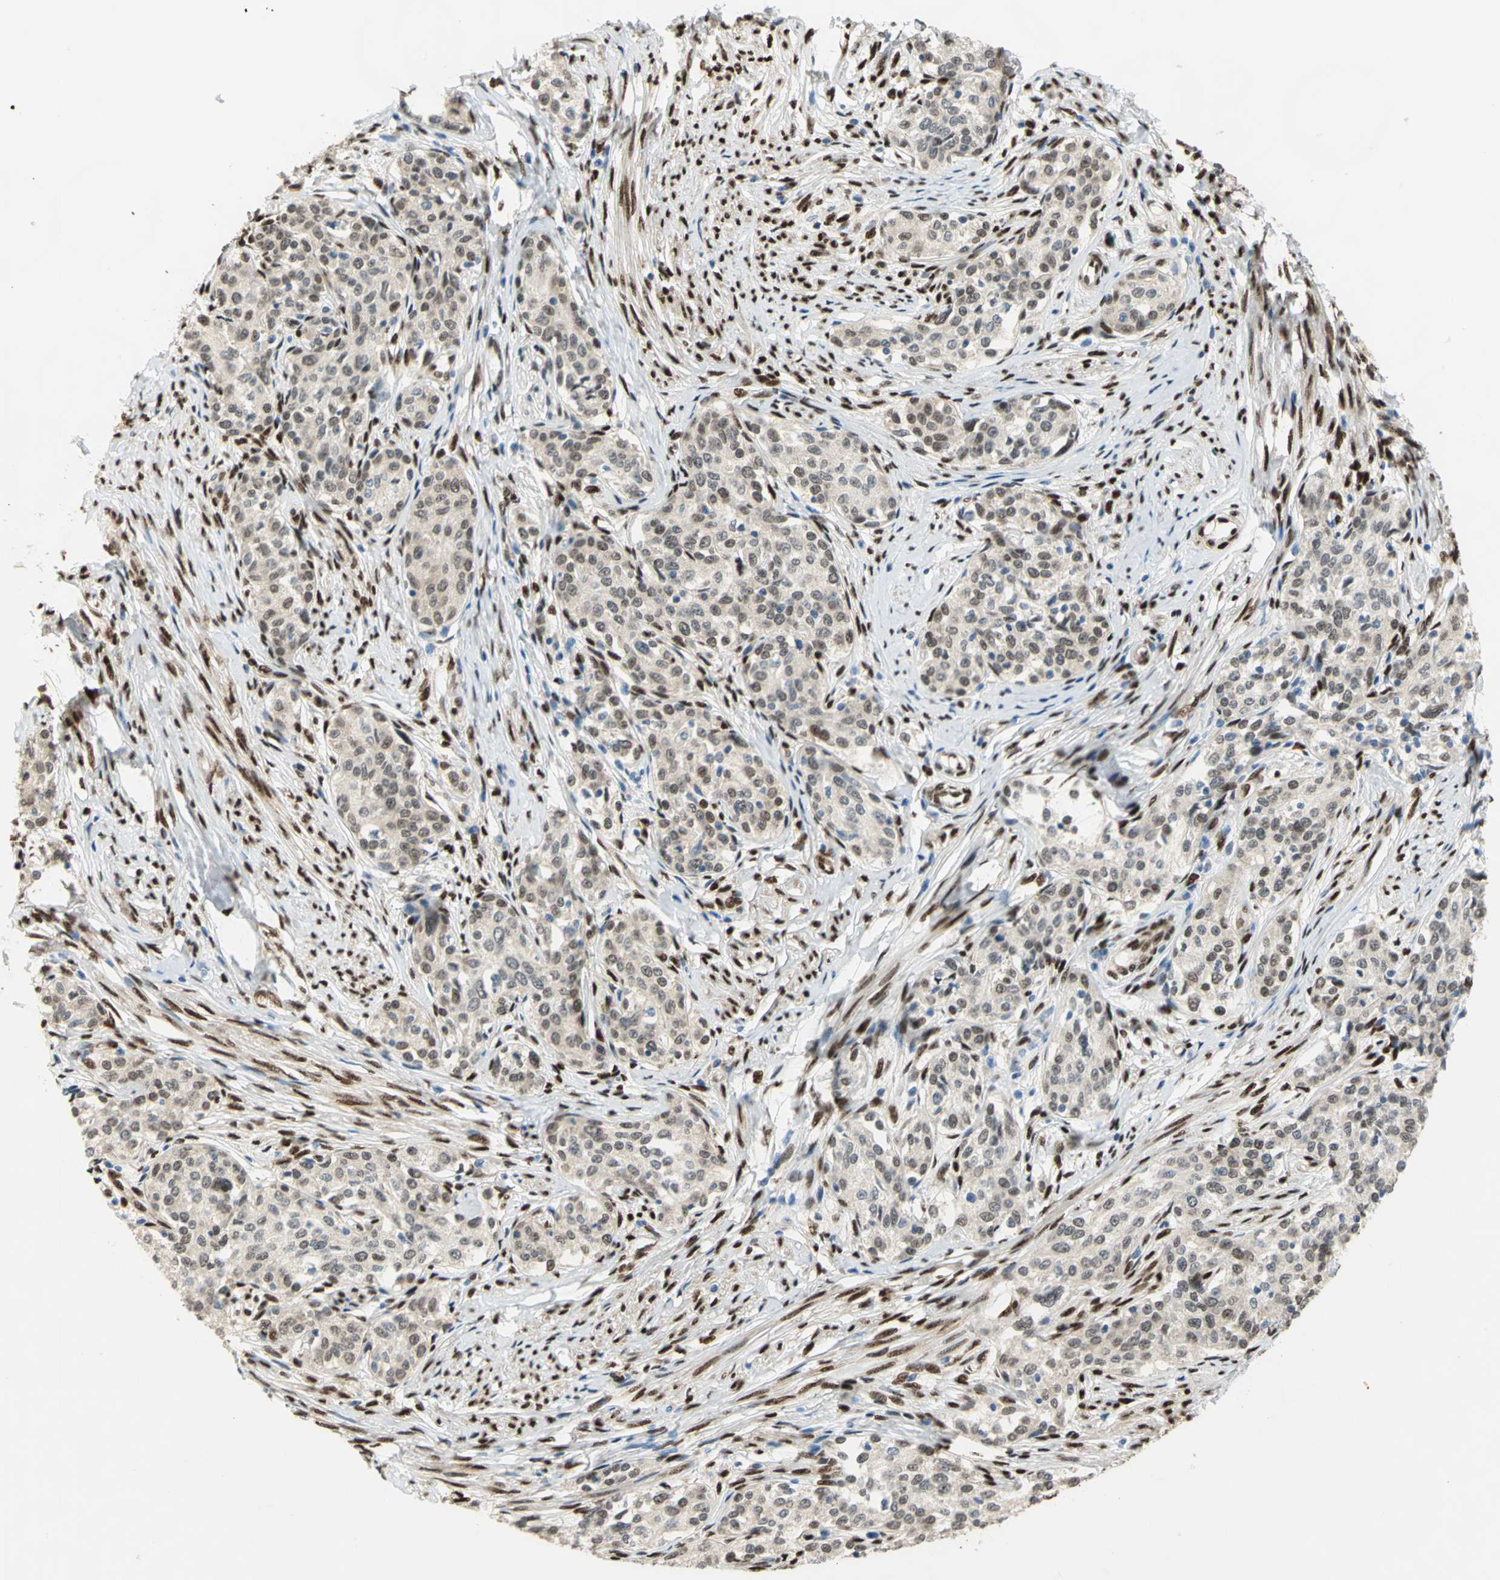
{"staining": {"intensity": "weak", "quantity": ">75%", "location": "cytoplasmic/membranous,nuclear"}, "tissue": "cervical cancer", "cell_type": "Tumor cells", "image_type": "cancer", "snomed": [{"axis": "morphology", "description": "Squamous cell carcinoma, NOS"}, {"axis": "morphology", "description": "Adenocarcinoma, NOS"}, {"axis": "topography", "description": "Cervix"}], "caption": "High-power microscopy captured an immunohistochemistry image of adenocarcinoma (cervical), revealing weak cytoplasmic/membranous and nuclear staining in about >75% of tumor cells.", "gene": "RBFOX2", "patient": {"sex": "female", "age": 52}}